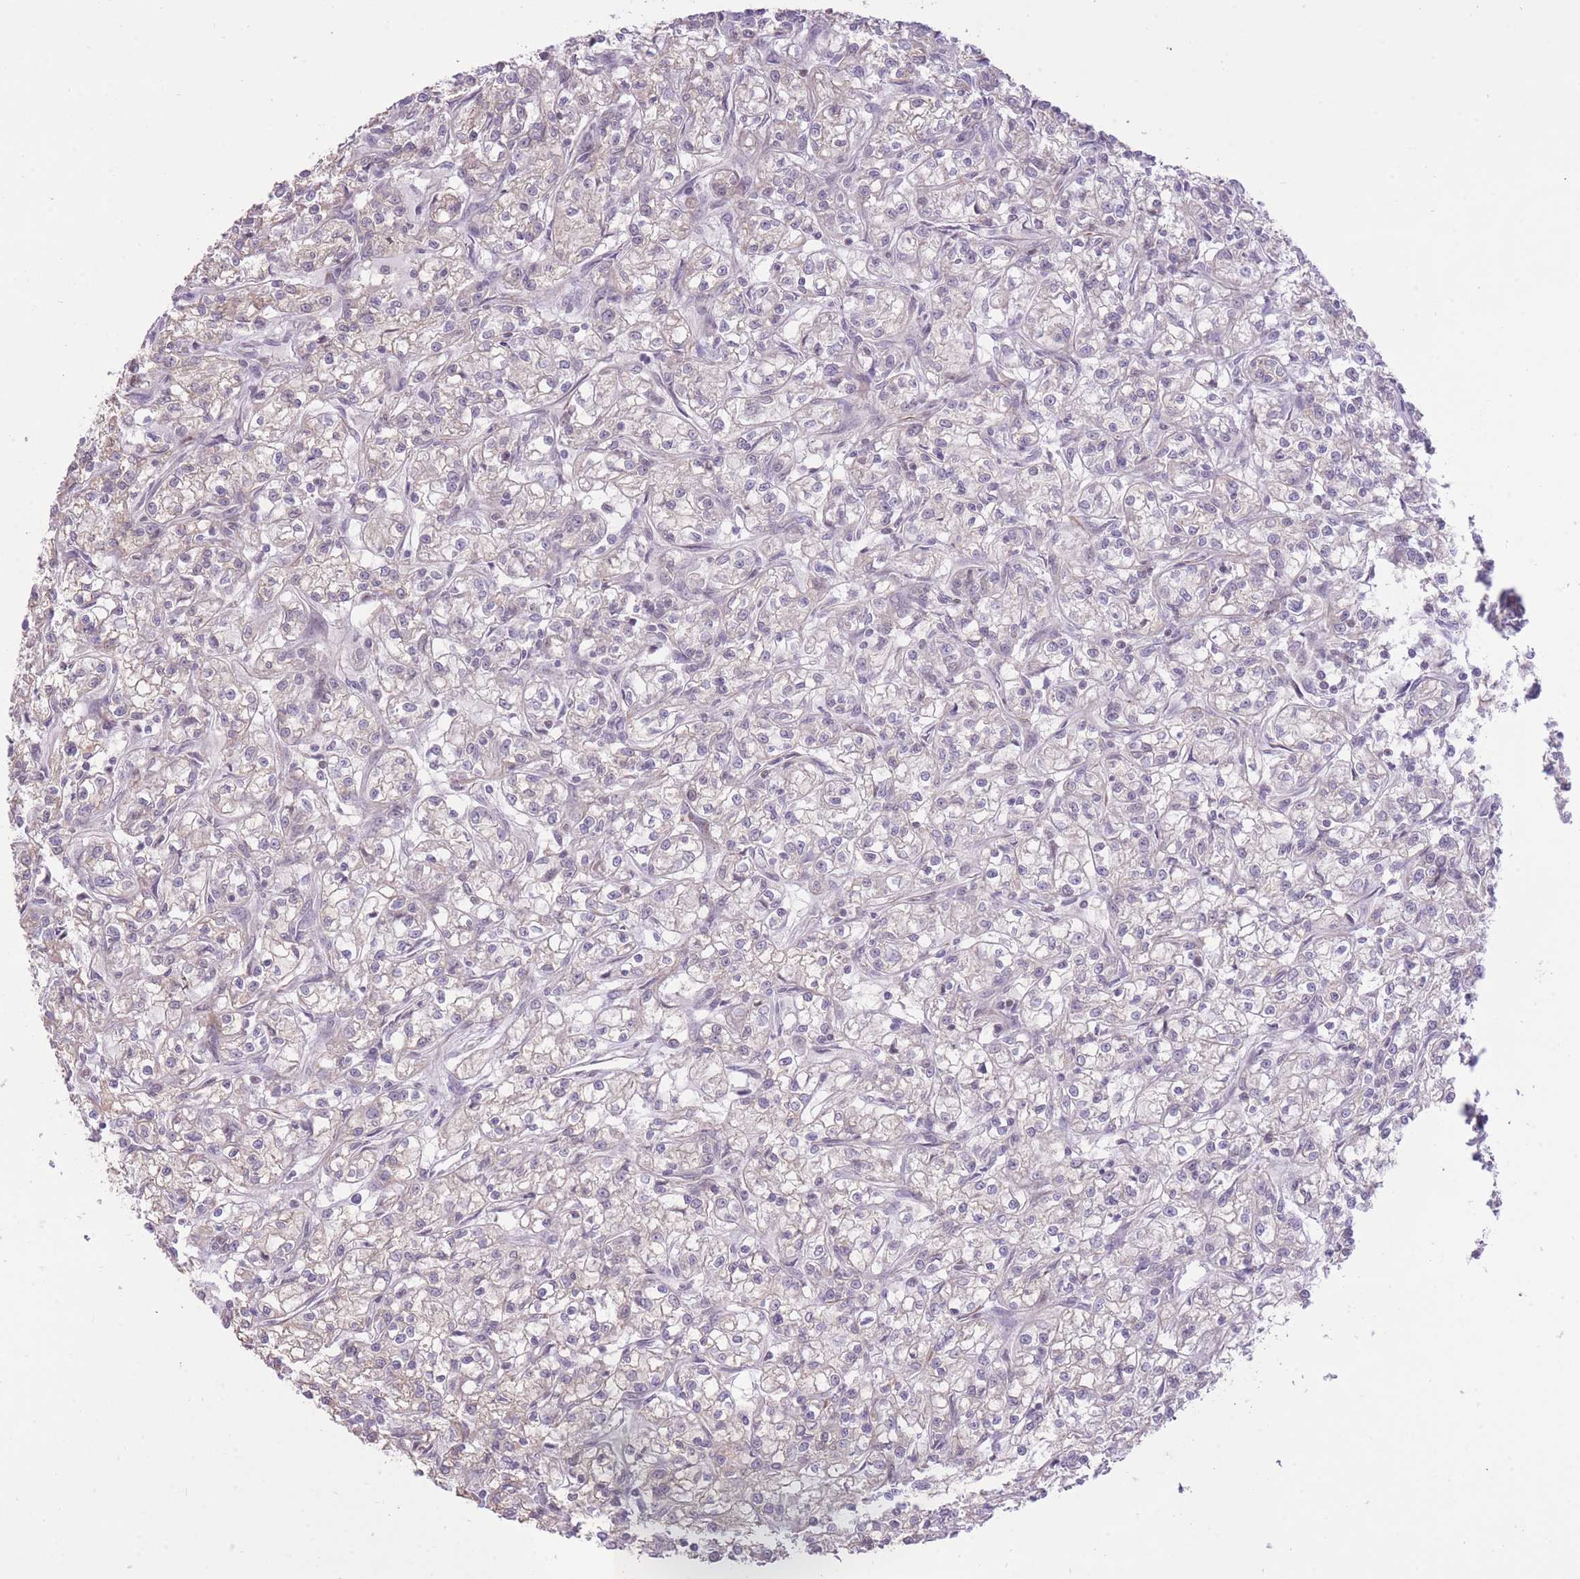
{"staining": {"intensity": "negative", "quantity": "none", "location": "none"}, "tissue": "renal cancer", "cell_type": "Tumor cells", "image_type": "cancer", "snomed": [{"axis": "morphology", "description": "Adenocarcinoma, NOS"}, {"axis": "topography", "description": "Kidney"}], "caption": "Tumor cells are negative for brown protein staining in renal cancer. The staining is performed using DAB brown chromogen with nuclei counter-stained in using hematoxylin.", "gene": "ELL", "patient": {"sex": "female", "age": 59}}